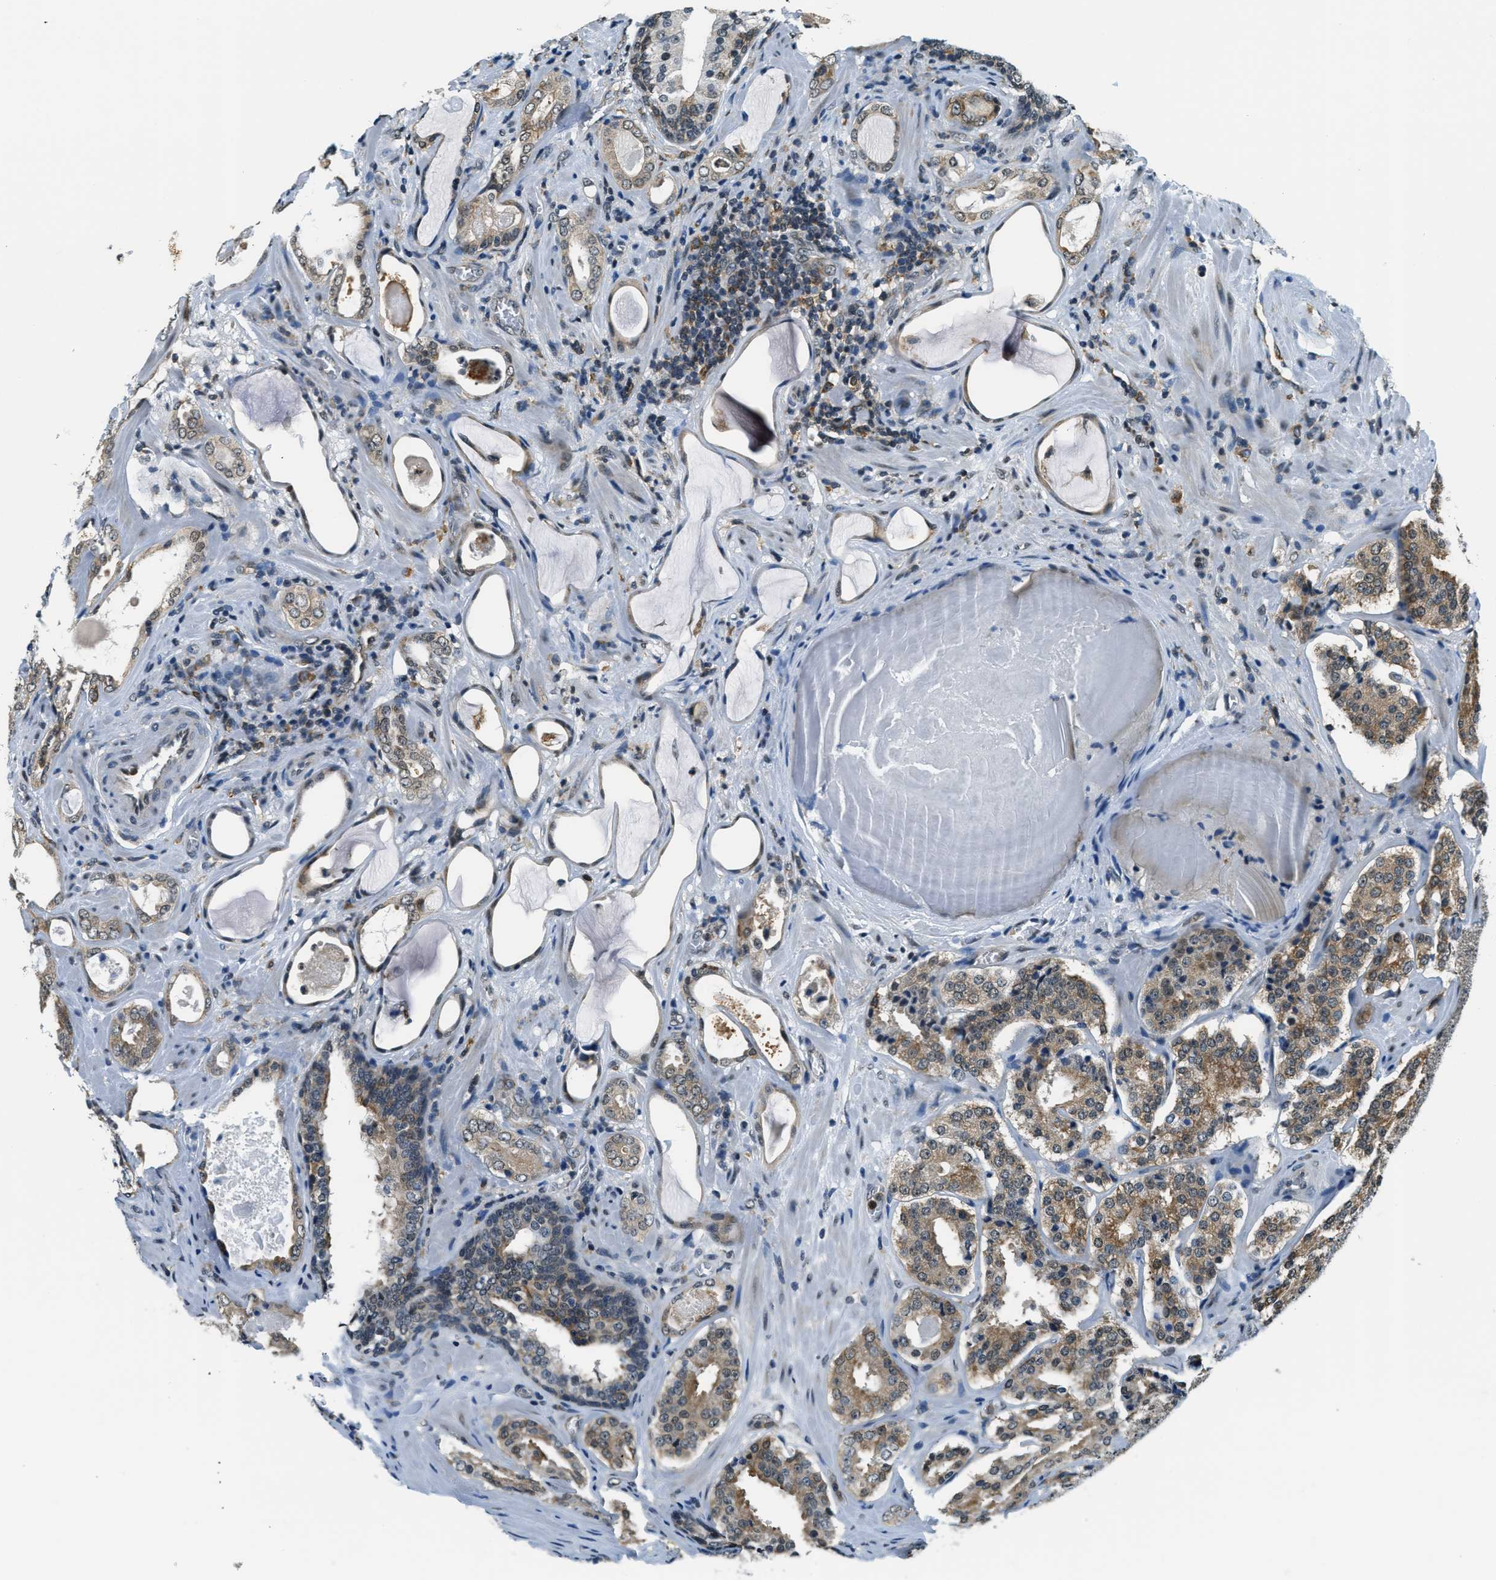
{"staining": {"intensity": "moderate", "quantity": ">75%", "location": "cytoplasmic/membranous"}, "tissue": "prostate cancer", "cell_type": "Tumor cells", "image_type": "cancer", "snomed": [{"axis": "morphology", "description": "Adenocarcinoma, High grade"}, {"axis": "topography", "description": "Prostate"}], "caption": "This histopathology image shows immunohistochemistry staining of human prostate cancer, with medium moderate cytoplasmic/membranous positivity in about >75% of tumor cells.", "gene": "RAB11FIP1", "patient": {"sex": "male", "age": 60}}